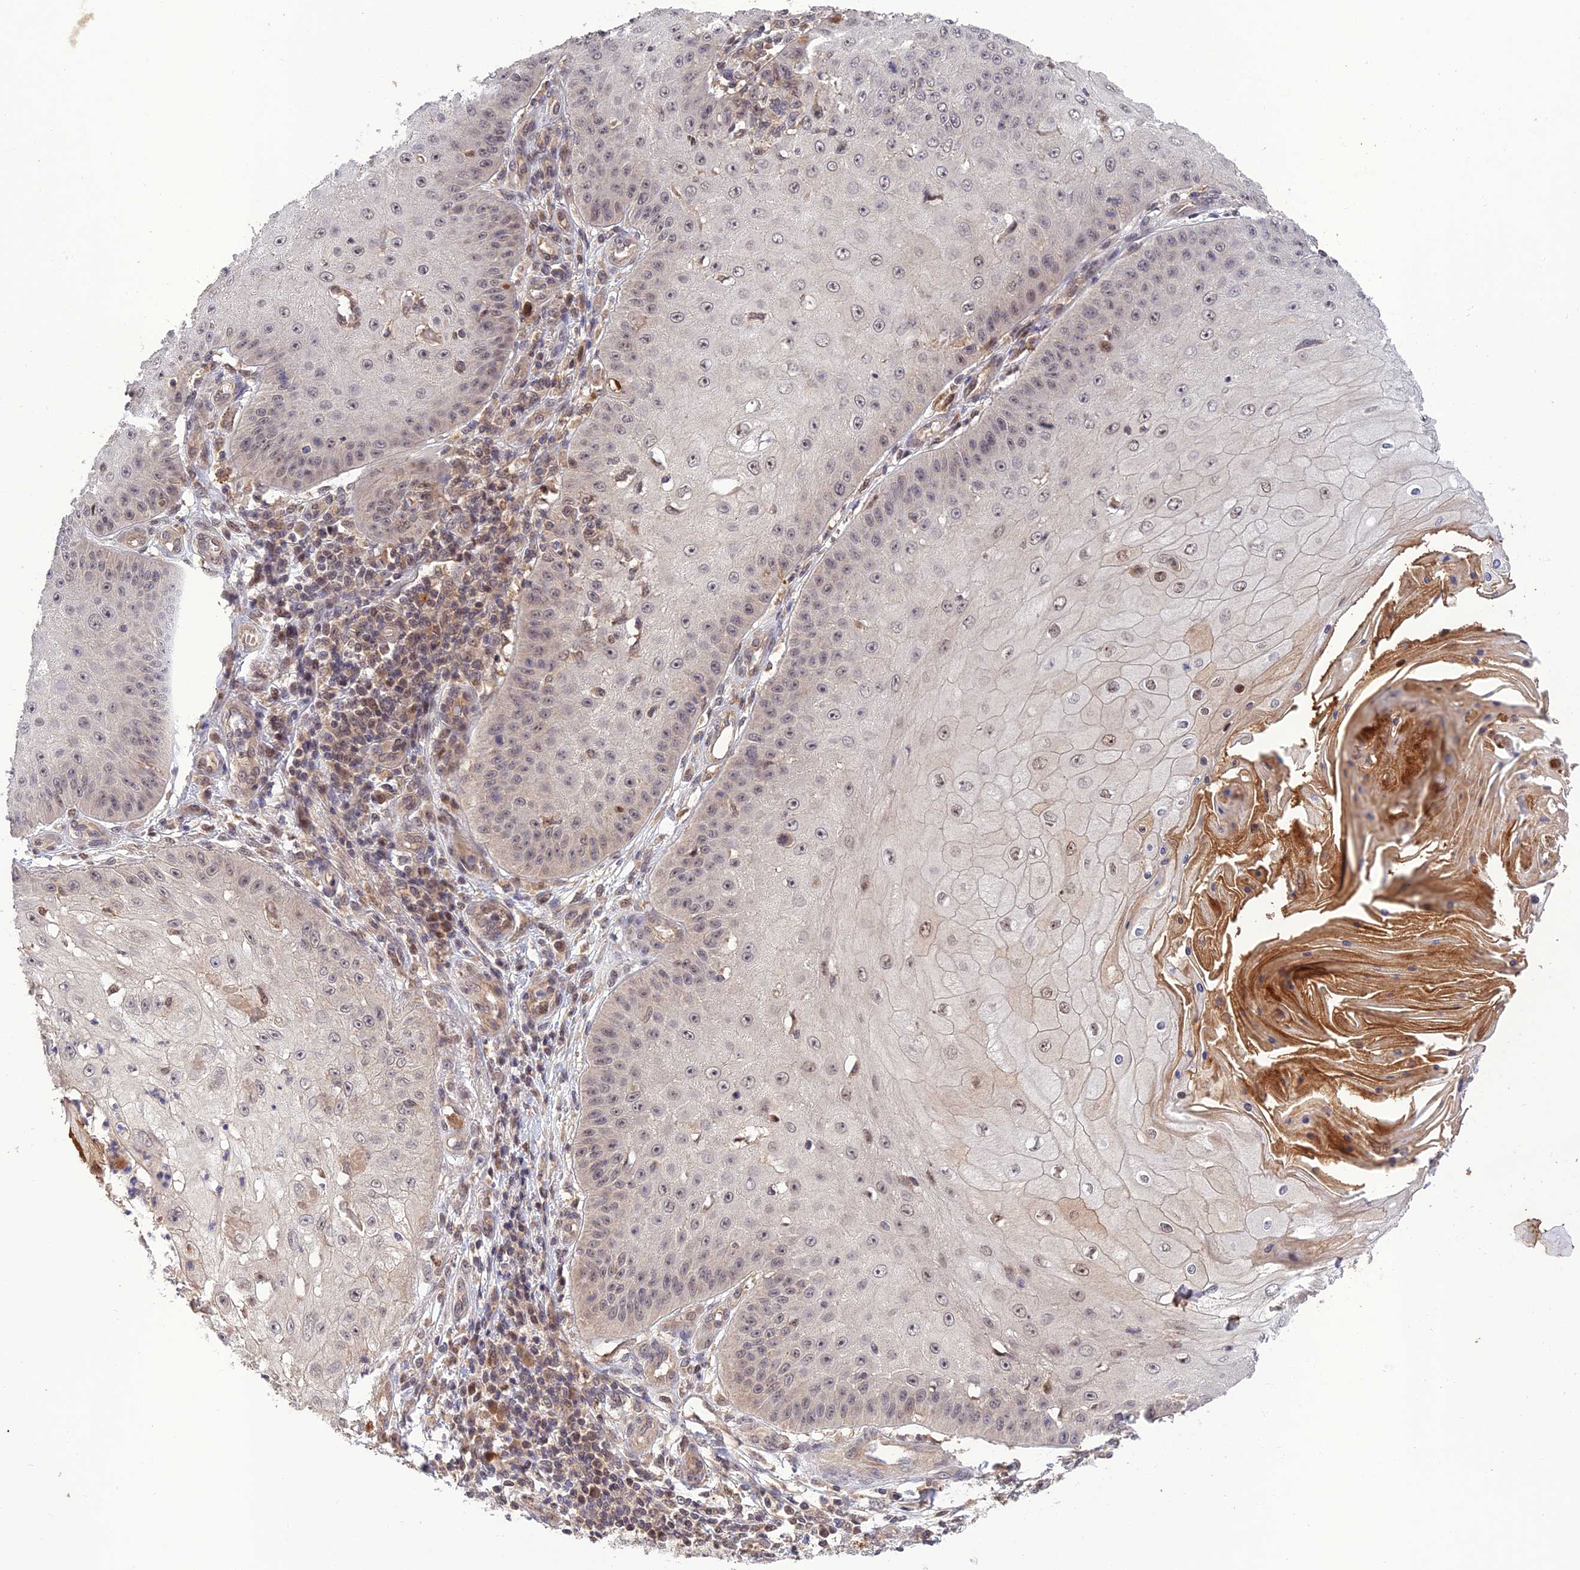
{"staining": {"intensity": "weak", "quantity": "<25%", "location": "nuclear"}, "tissue": "skin cancer", "cell_type": "Tumor cells", "image_type": "cancer", "snomed": [{"axis": "morphology", "description": "Squamous cell carcinoma, NOS"}, {"axis": "topography", "description": "Skin"}], "caption": "DAB immunohistochemical staining of skin cancer shows no significant staining in tumor cells.", "gene": "REV1", "patient": {"sex": "male", "age": 70}}